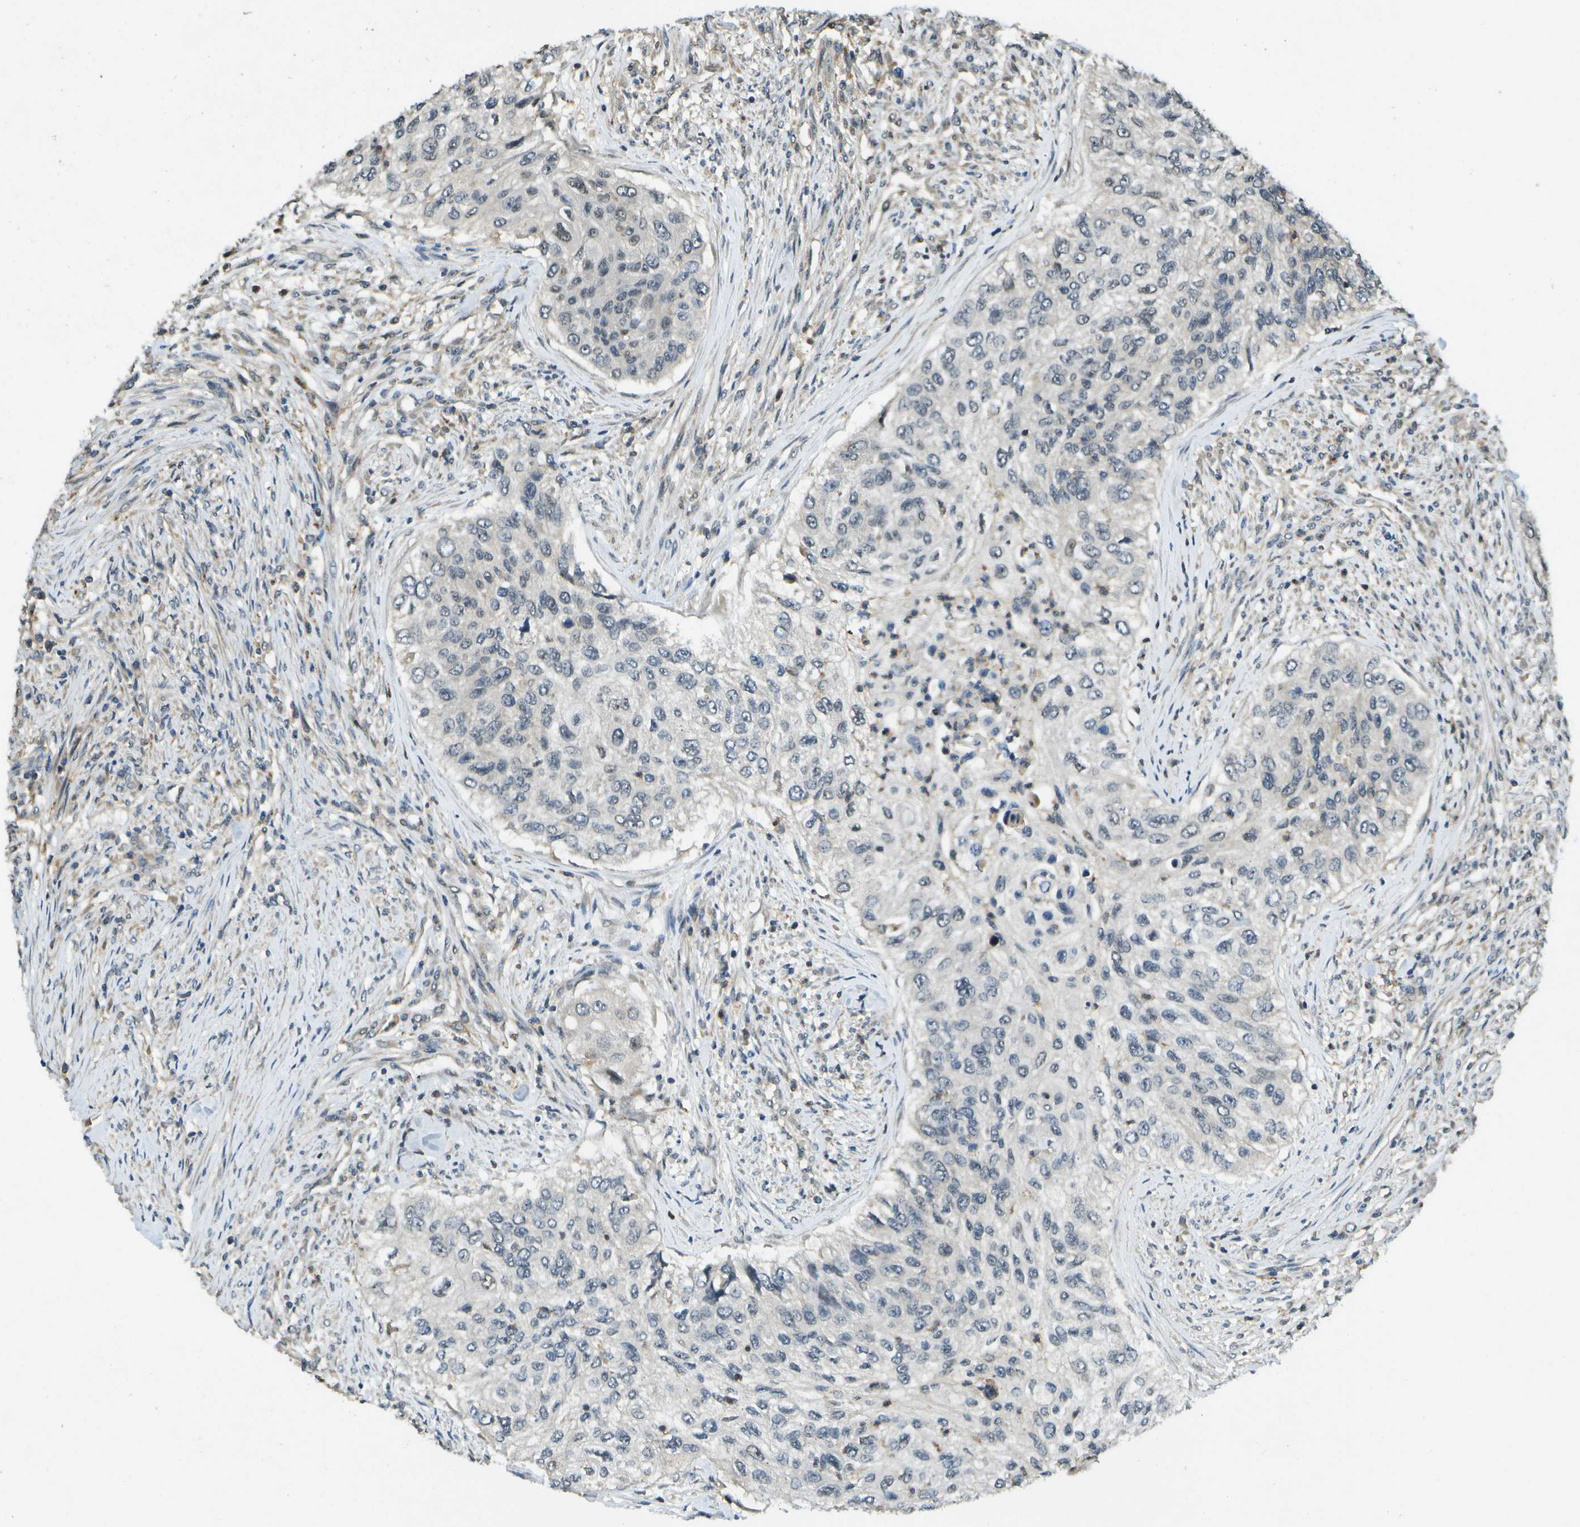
{"staining": {"intensity": "negative", "quantity": "none", "location": "none"}, "tissue": "urothelial cancer", "cell_type": "Tumor cells", "image_type": "cancer", "snomed": [{"axis": "morphology", "description": "Urothelial carcinoma, High grade"}, {"axis": "topography", "description": "Urinary bladder"}], "caption": "Tumor cells are negative for protein expression in human urothelial cancer. Brightfield microscopy of IHC stained with DAB (brown) and hematoxylin (blue), captured at high magnification.", "gene": "GANC", "patient": {"sex": "female", "age": 60}}